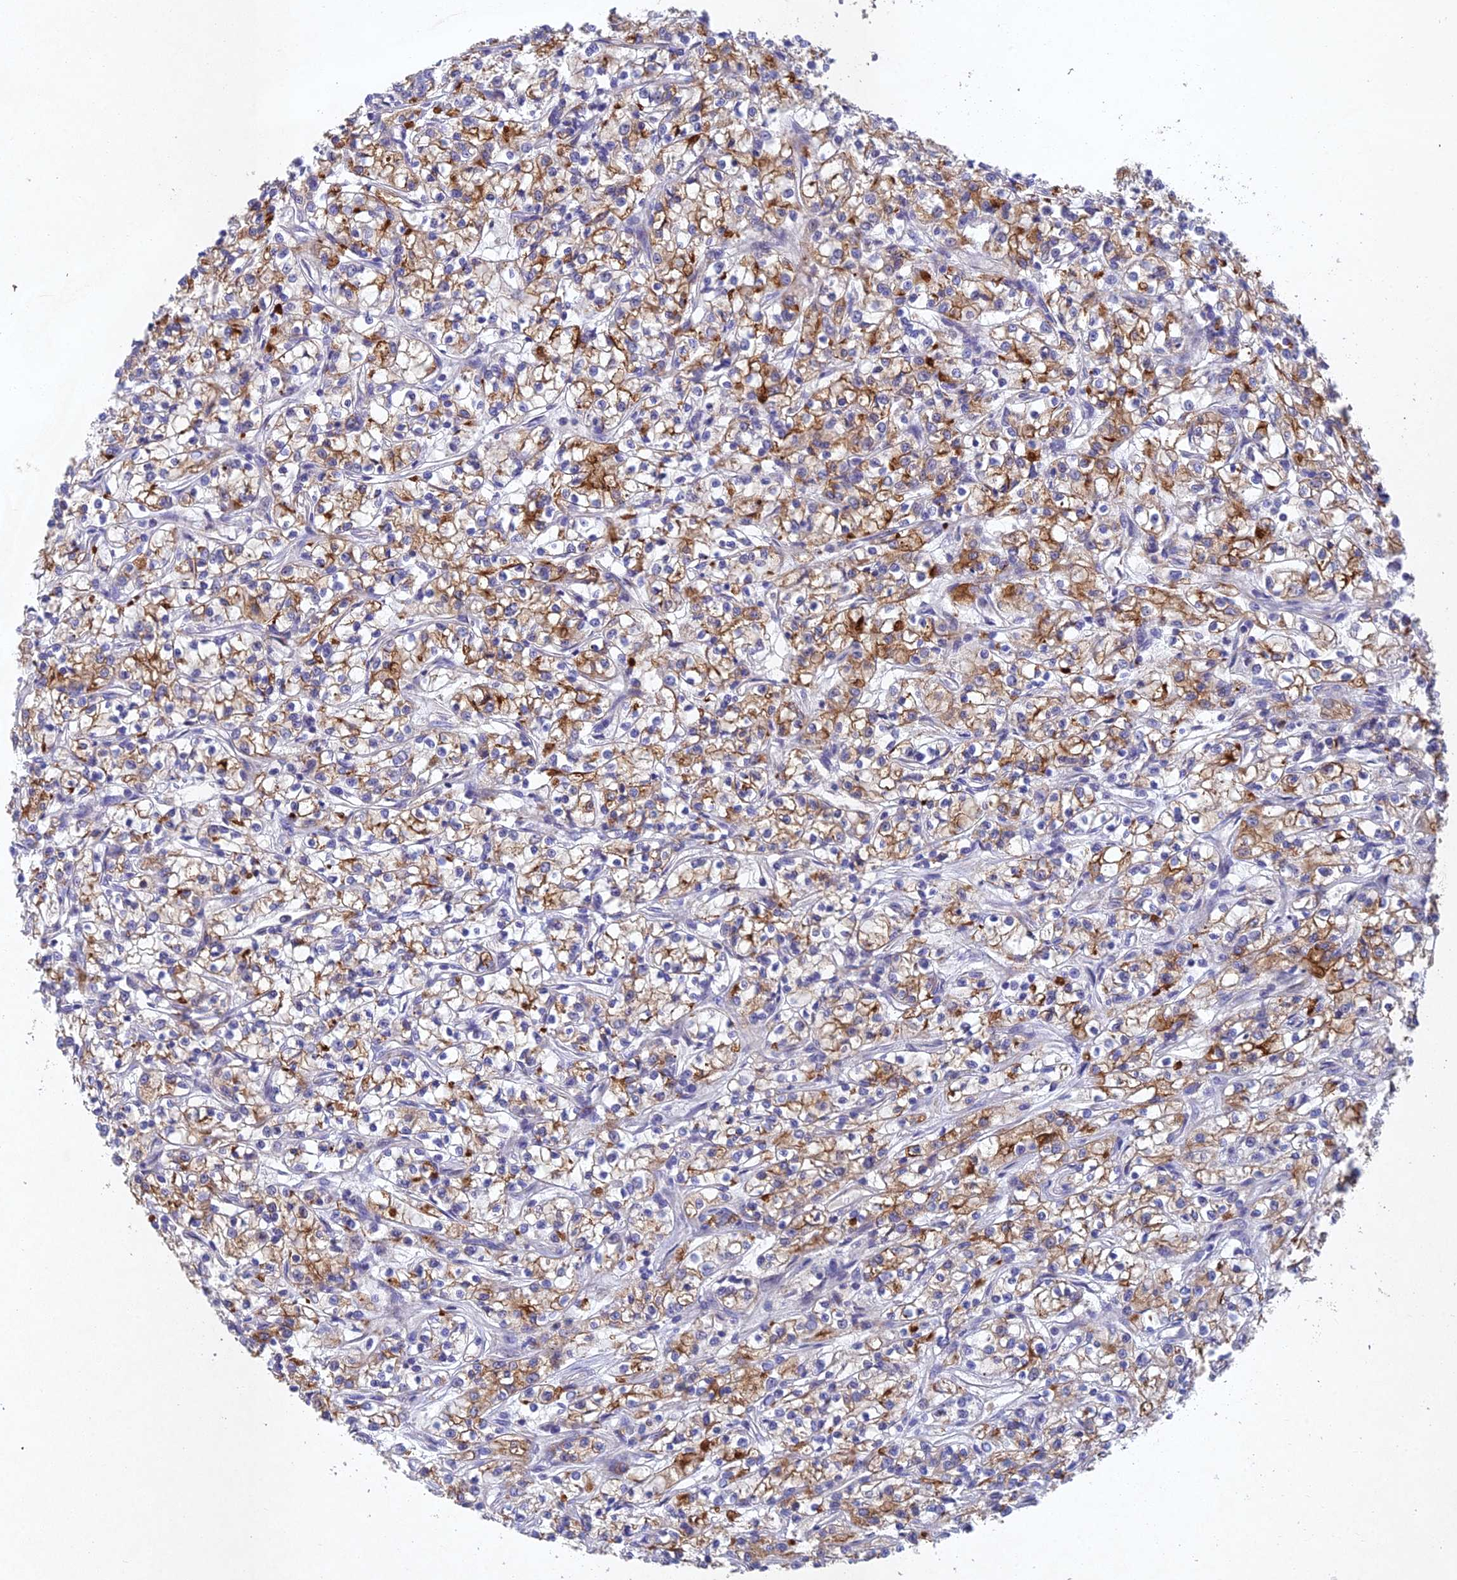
{"staining": {"intensity": "moderate", "quantity": ">75%", "location": "cytoplasmic/membranous"}, "tissue": "renal cancer", "cell_type": "Tumor cells", "image_type": "cancer", "snomed": [{"axis": "morphology", "description": "Adenocarcinoma, NOS"}, {"axis": "topography", "description": "Kidney"}], "caption": "Immunohistochemistry of human renal cancer (adenocarcinoma) demonstrates medium levels of moderate cytoplasmic/membranous staining in about >75% of tumor cells.", "gene": "NSMCE1", "patient": {"sex": "female", "age": 59}}